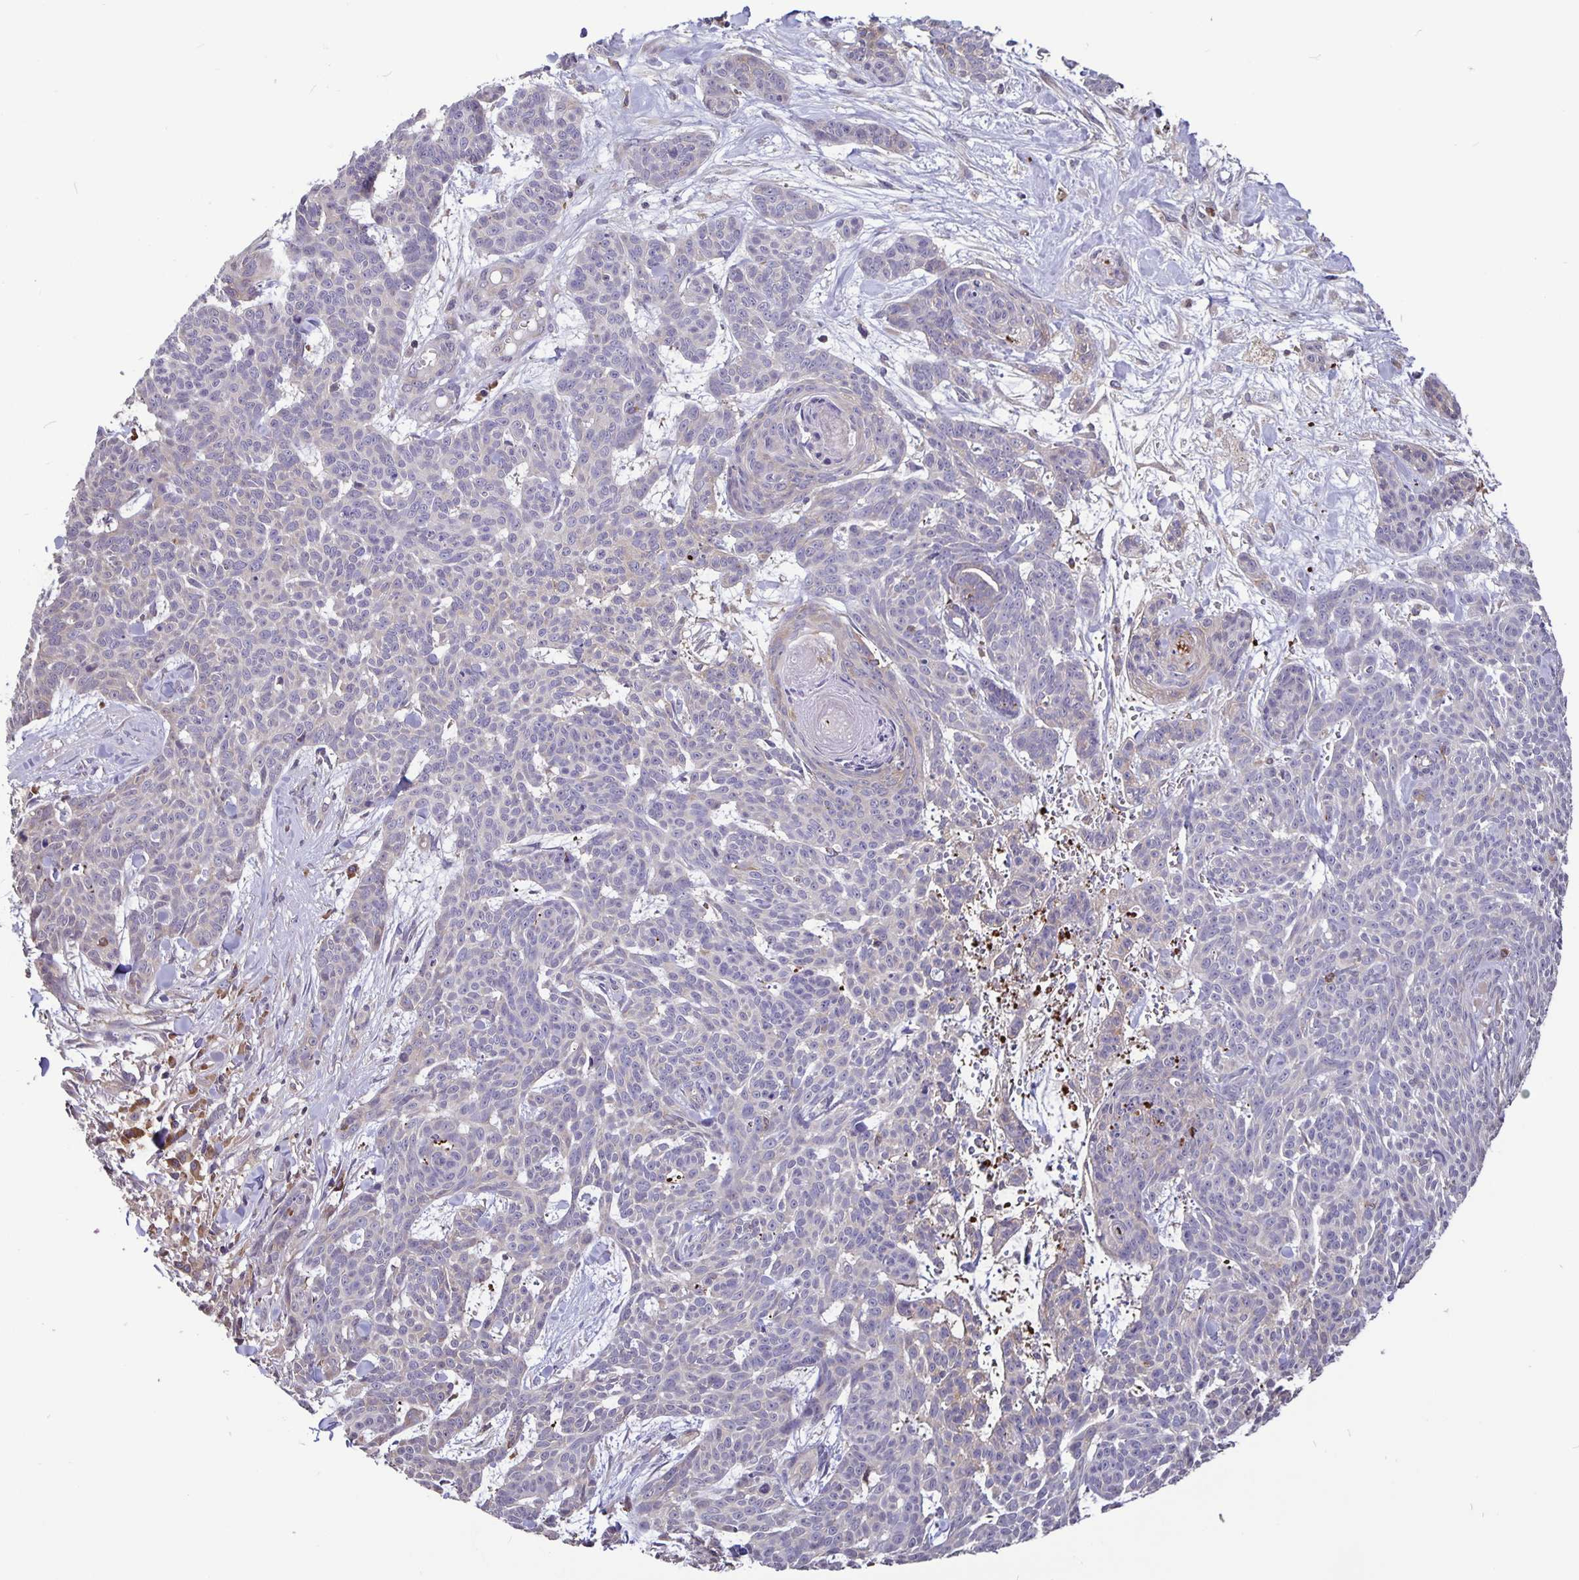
{"staining": {"intensity": "negative", "quantity": "none", "location": "none"}, "tissue": "skin cancer", "cell_type": "Tumor cells", "image_type": "cancer", "snomed": [{"axis": "morphology", "description": "Basal cell carcinoma"}, {"axis": "topography", "description": "Skin"}], "caption": "Immunohistochemistry image of neoplastic tissue: basal cell carcinoma (skin) stained with DAB demonstrates no significant protein positivity in tumor cells.", "gene": "FEM1C", "patient": {"sex": "female", "age": 93}}